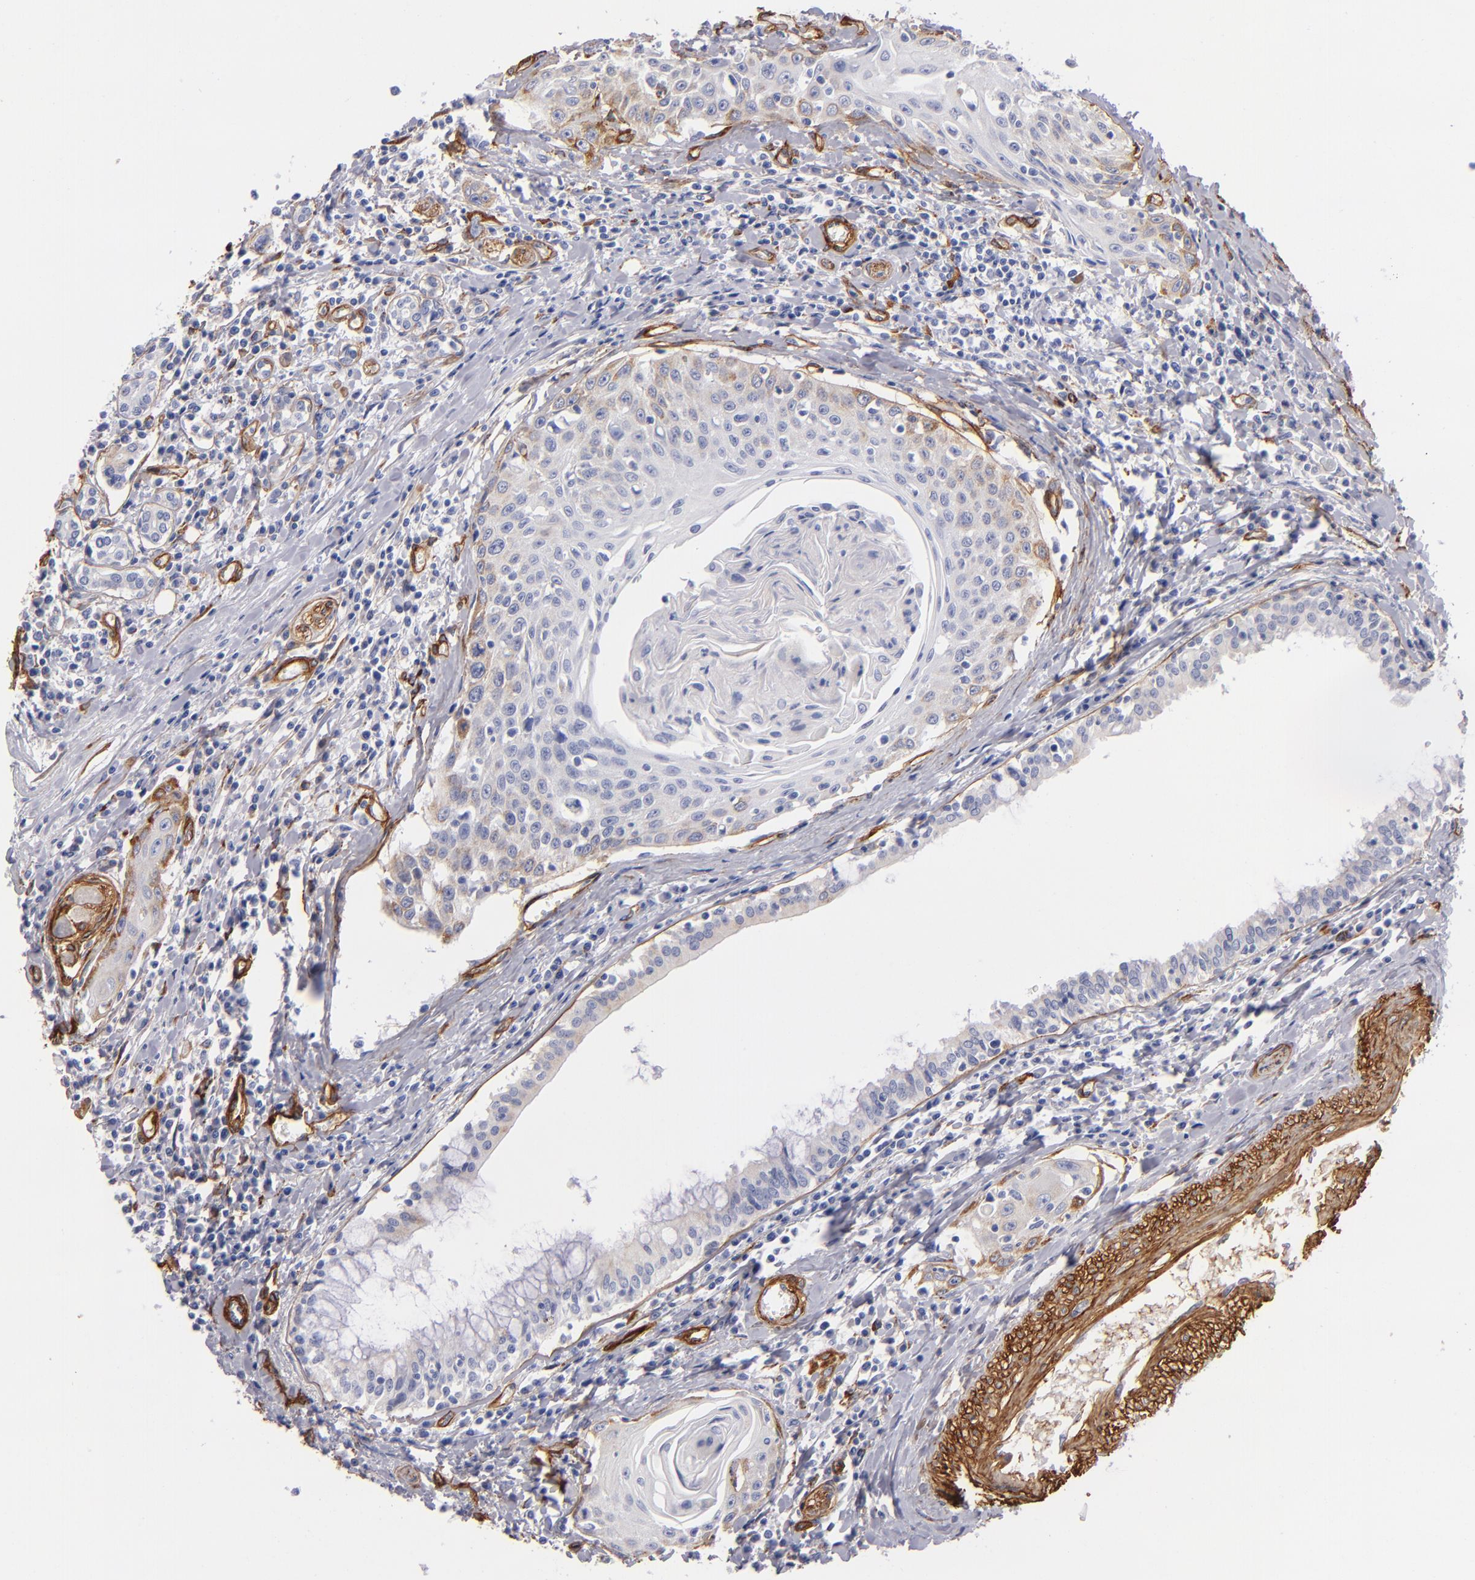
{"staining": {"intensity": "weak", "quantity": "<25%", "location": "cytoplasmic/membranous"}, "tissue": "head and neck cancer", "cell_type": "Tumor cells", "image_type": "cancer", "snomed": [{"axis": "morphology", "description": "Squamous cell carcinoma, NOS"}, {"axis": "morphology", "description": "Squamous cell carcinoma, metastatic, NOS"}, {"axis": "topography", "description": "Lymph node"}, {"axis": "topography", "description": "Salivary gland"}, {"axis": "topography", "description": "Head-Neck"}], "caption": "DAB (3,3'-diaminobenzidine) immunohistochemical staining of human head and neck squamous cell carcinoma reveals no significant staining in tumor cells.", "gene": "LAMC1", "patient": {"sex": "female", "age": 74}}